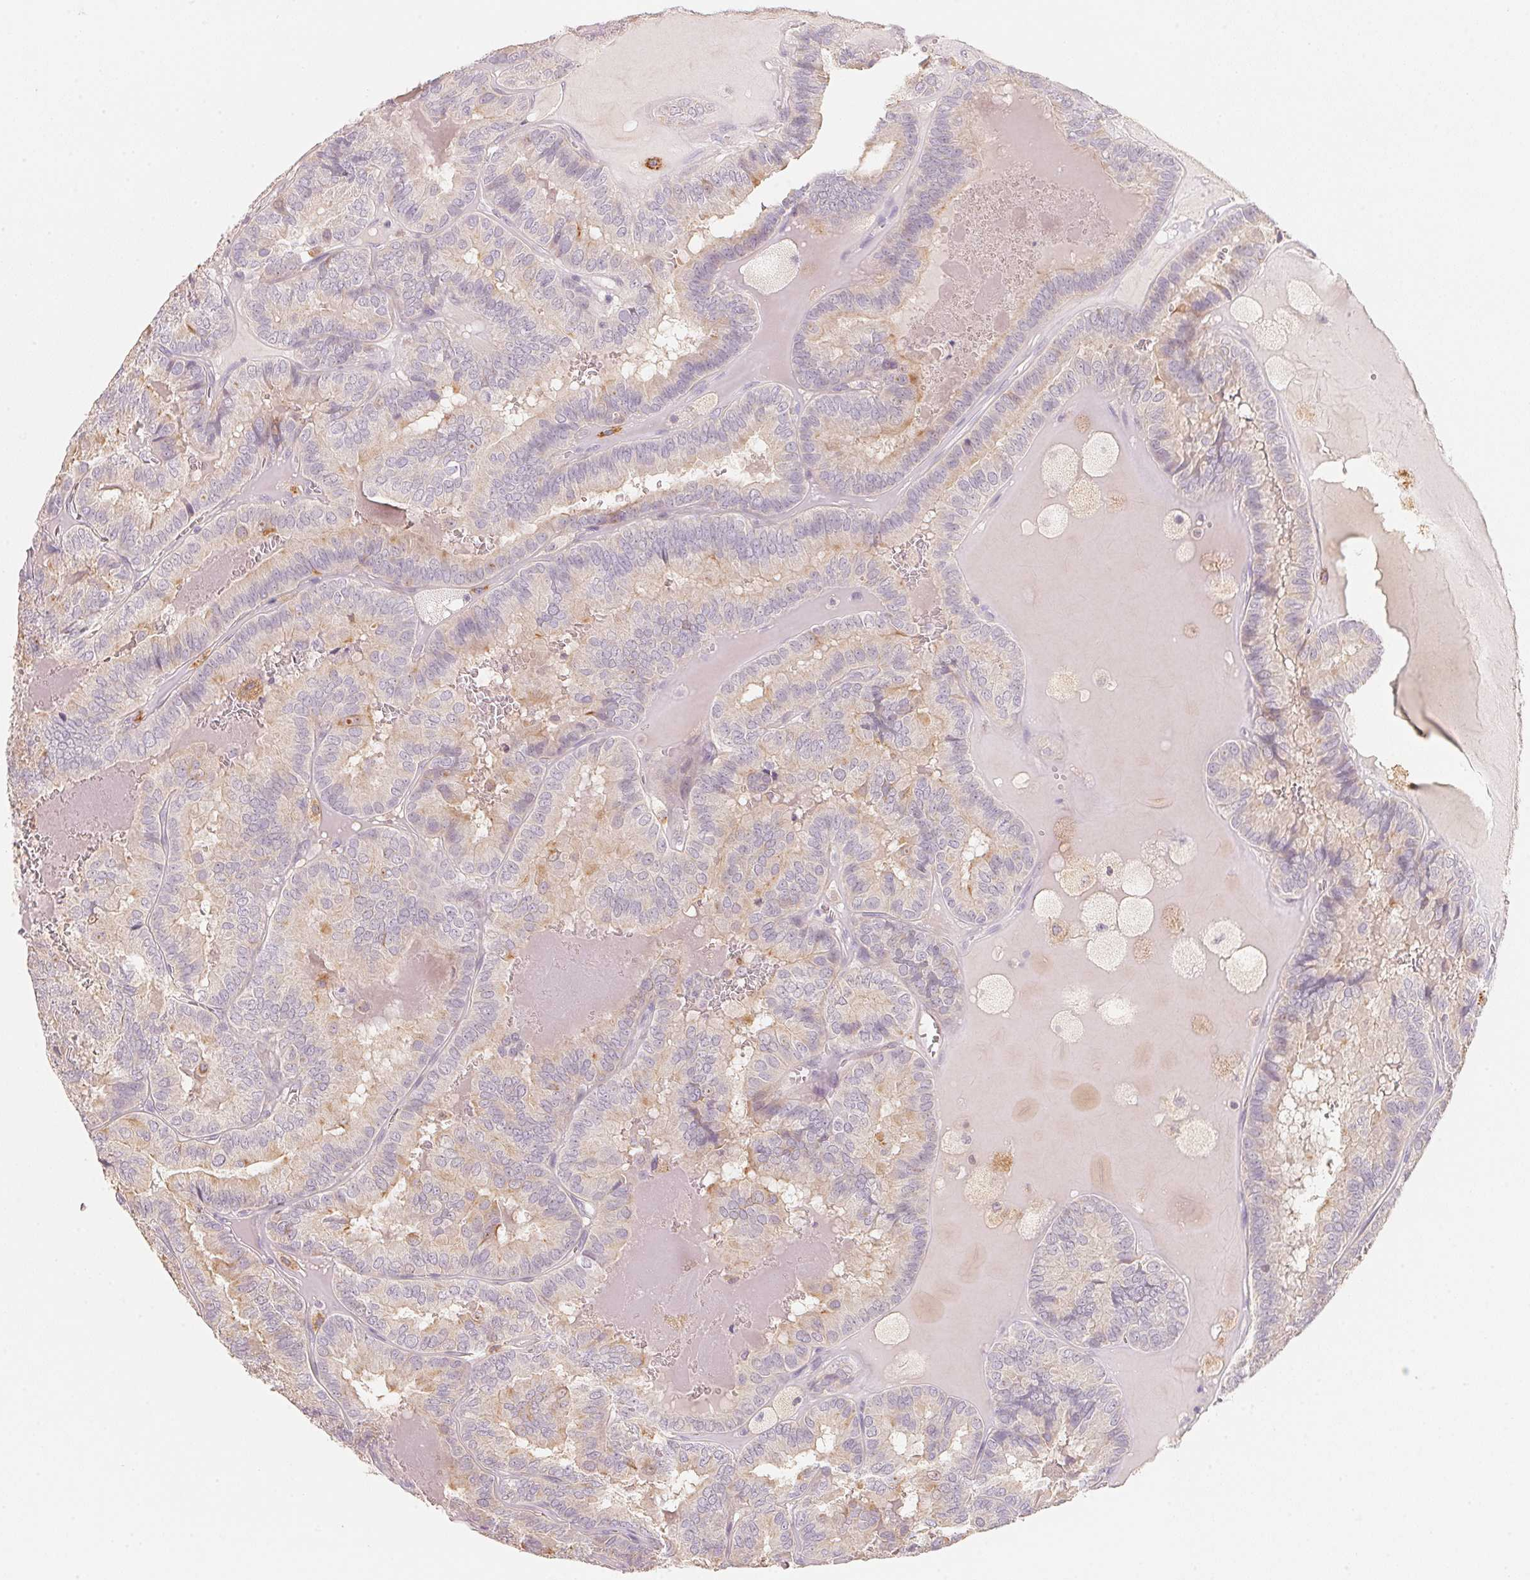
{"staining": {"intensity": "negative", "quantity": "none", "location": "none"}, "tissue": "thyroid cancer", "cell_type": "Tumor cells", "image_type": "cancer", "snomed": [{"axis": "morphology", "description": "Papillary adenocarcinoma, NOS"}, {"axis": "topography", "description": "Thyroid gland"}], "caption": "DAB (3,3'-diaminobenzidine) immunohistochemical staining of human thyroid papillary adenocarcinoma reveals no significant expression in tumor cells. (DAB (3,3'-diaminobenzidine) immunohistochemistry (IHC) visualized using brightfield microscopy, high magnification).", "gene": "TREH", "patient": {"sex": "female", "age": 75}}